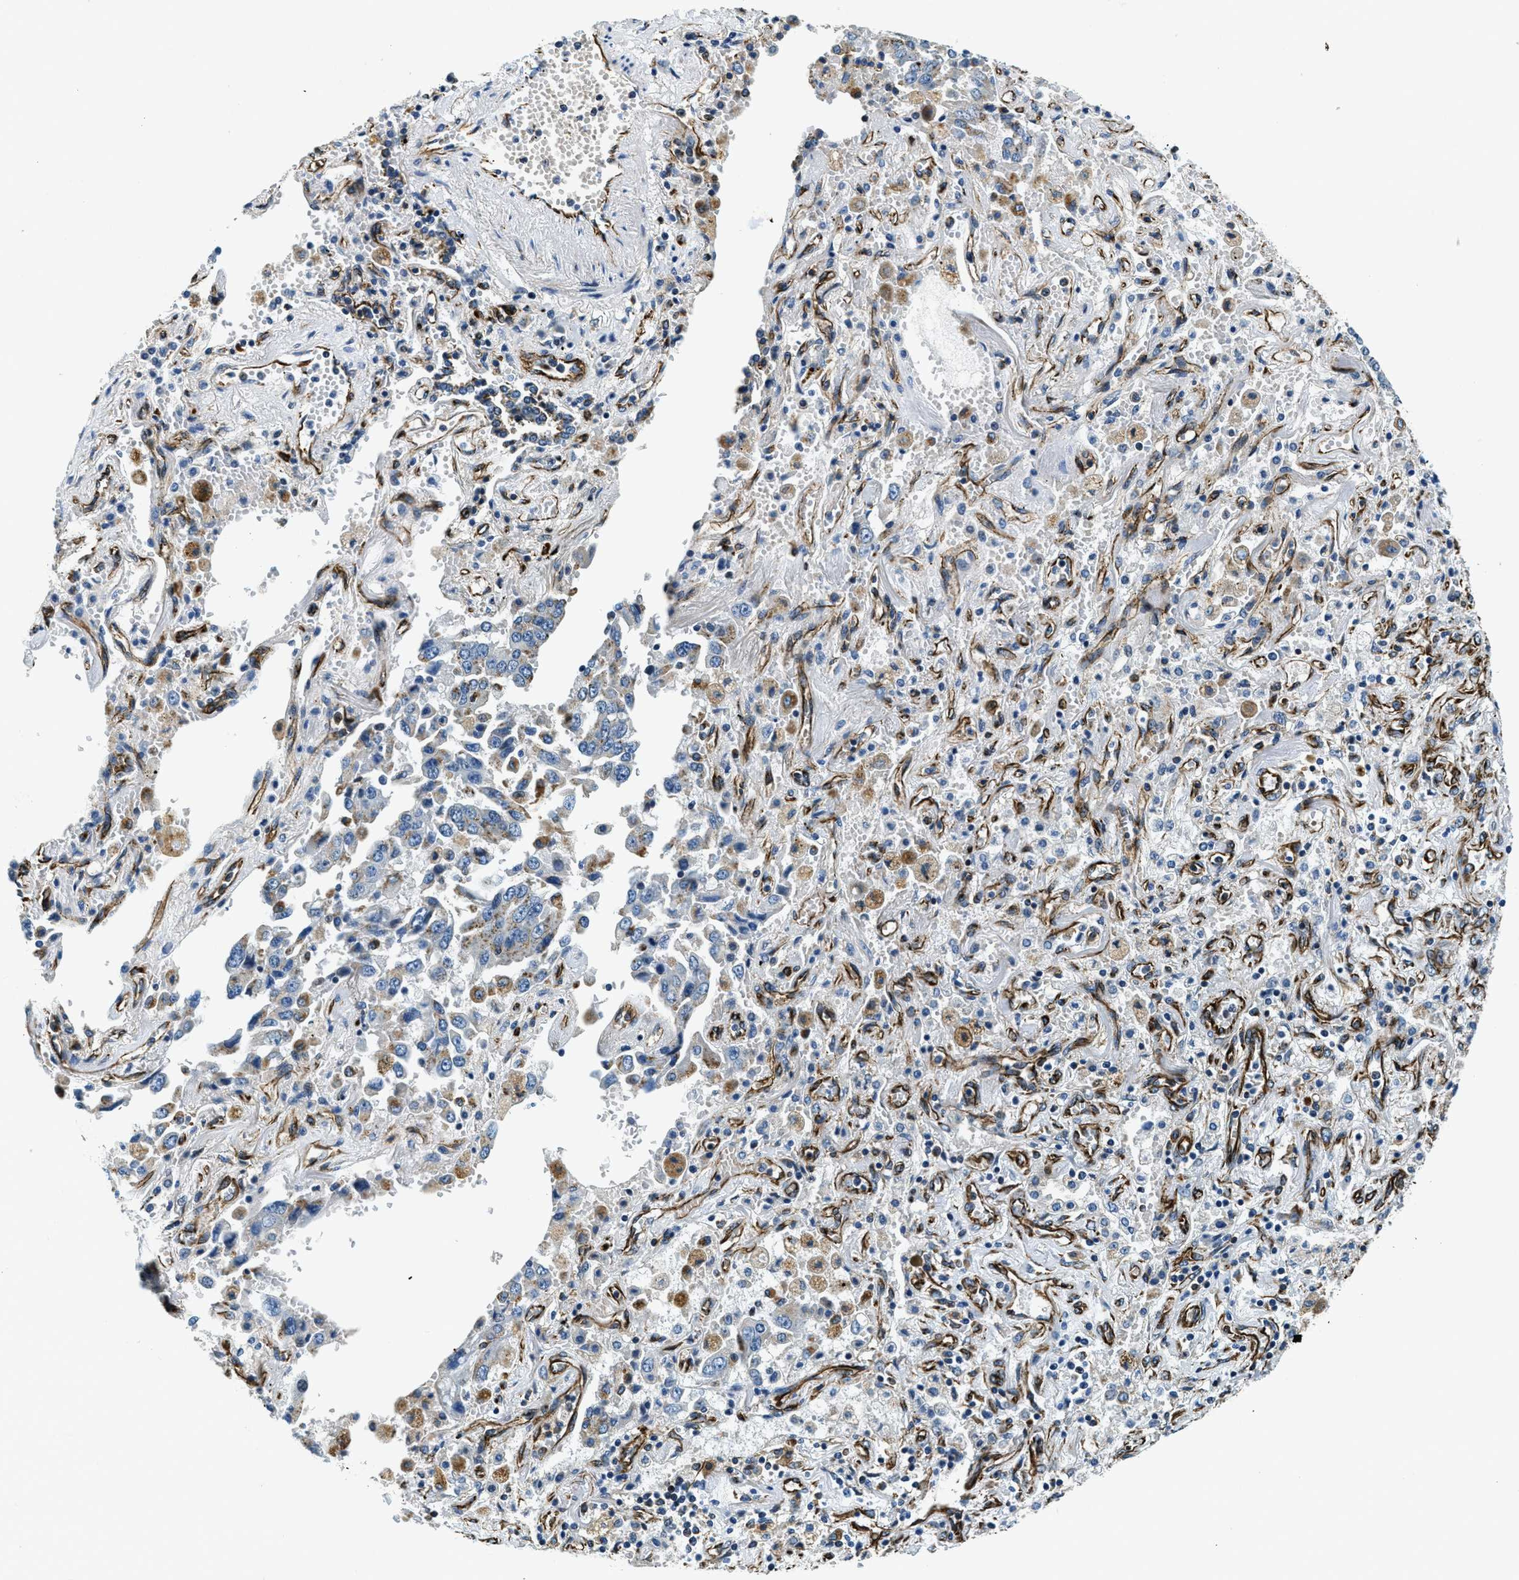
{"staining": {"intensity": "weak", "quantity": "<25%", "location": "cytoplasmic/membranous"}, "tissue": "lung cancer", "cell_type": "Tumor cells", "image_type": "cancer", "snomed": [{"axis": "morphology", "description": "Adenocarcinoma, NOS"}, {"axis": "topography", "description": "Lung"}], "caption": "There is no significant expression in tumor cells of lung cancer.", "gene": "GNS", "patient": {"sex": "female", "age": 65}}